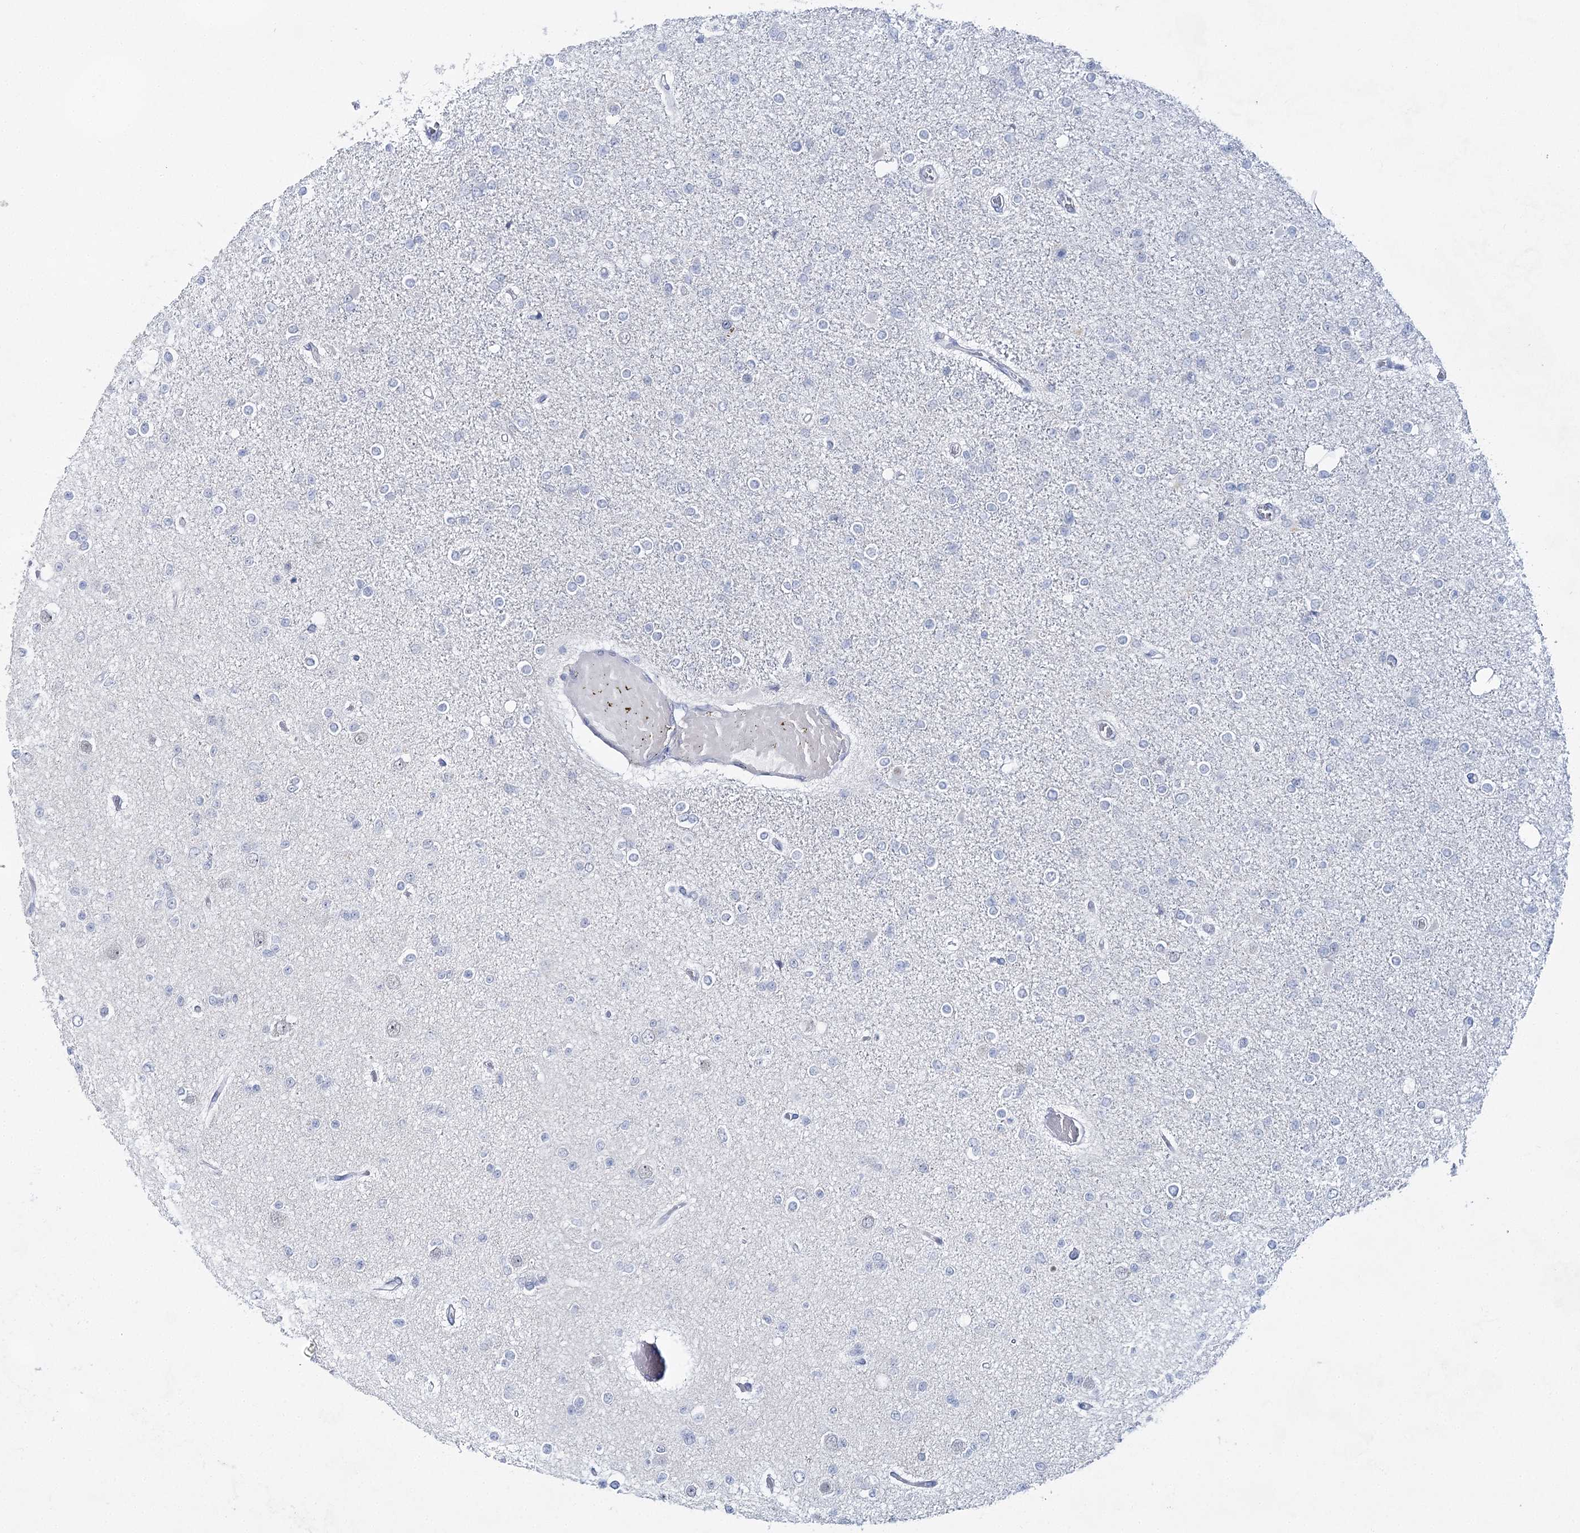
{"staining": {"intensity": "negative", "quantity": "none", "location": "none"}, "tissue": "glioma", "cell_type": "Tumor cells", "image_type": "cancer", "snomed": [{"axis": "morphology", "description": "Glioma, malignant, Low grade"}, {"axis": "topography", "description": "Brain"}], "caption": "An image of malignant glioma (low-grade) stained for a protein shows no brown staining in tumor cells.", "gene": "BPHL", "patient": {"sex": "female", "age": 22}}